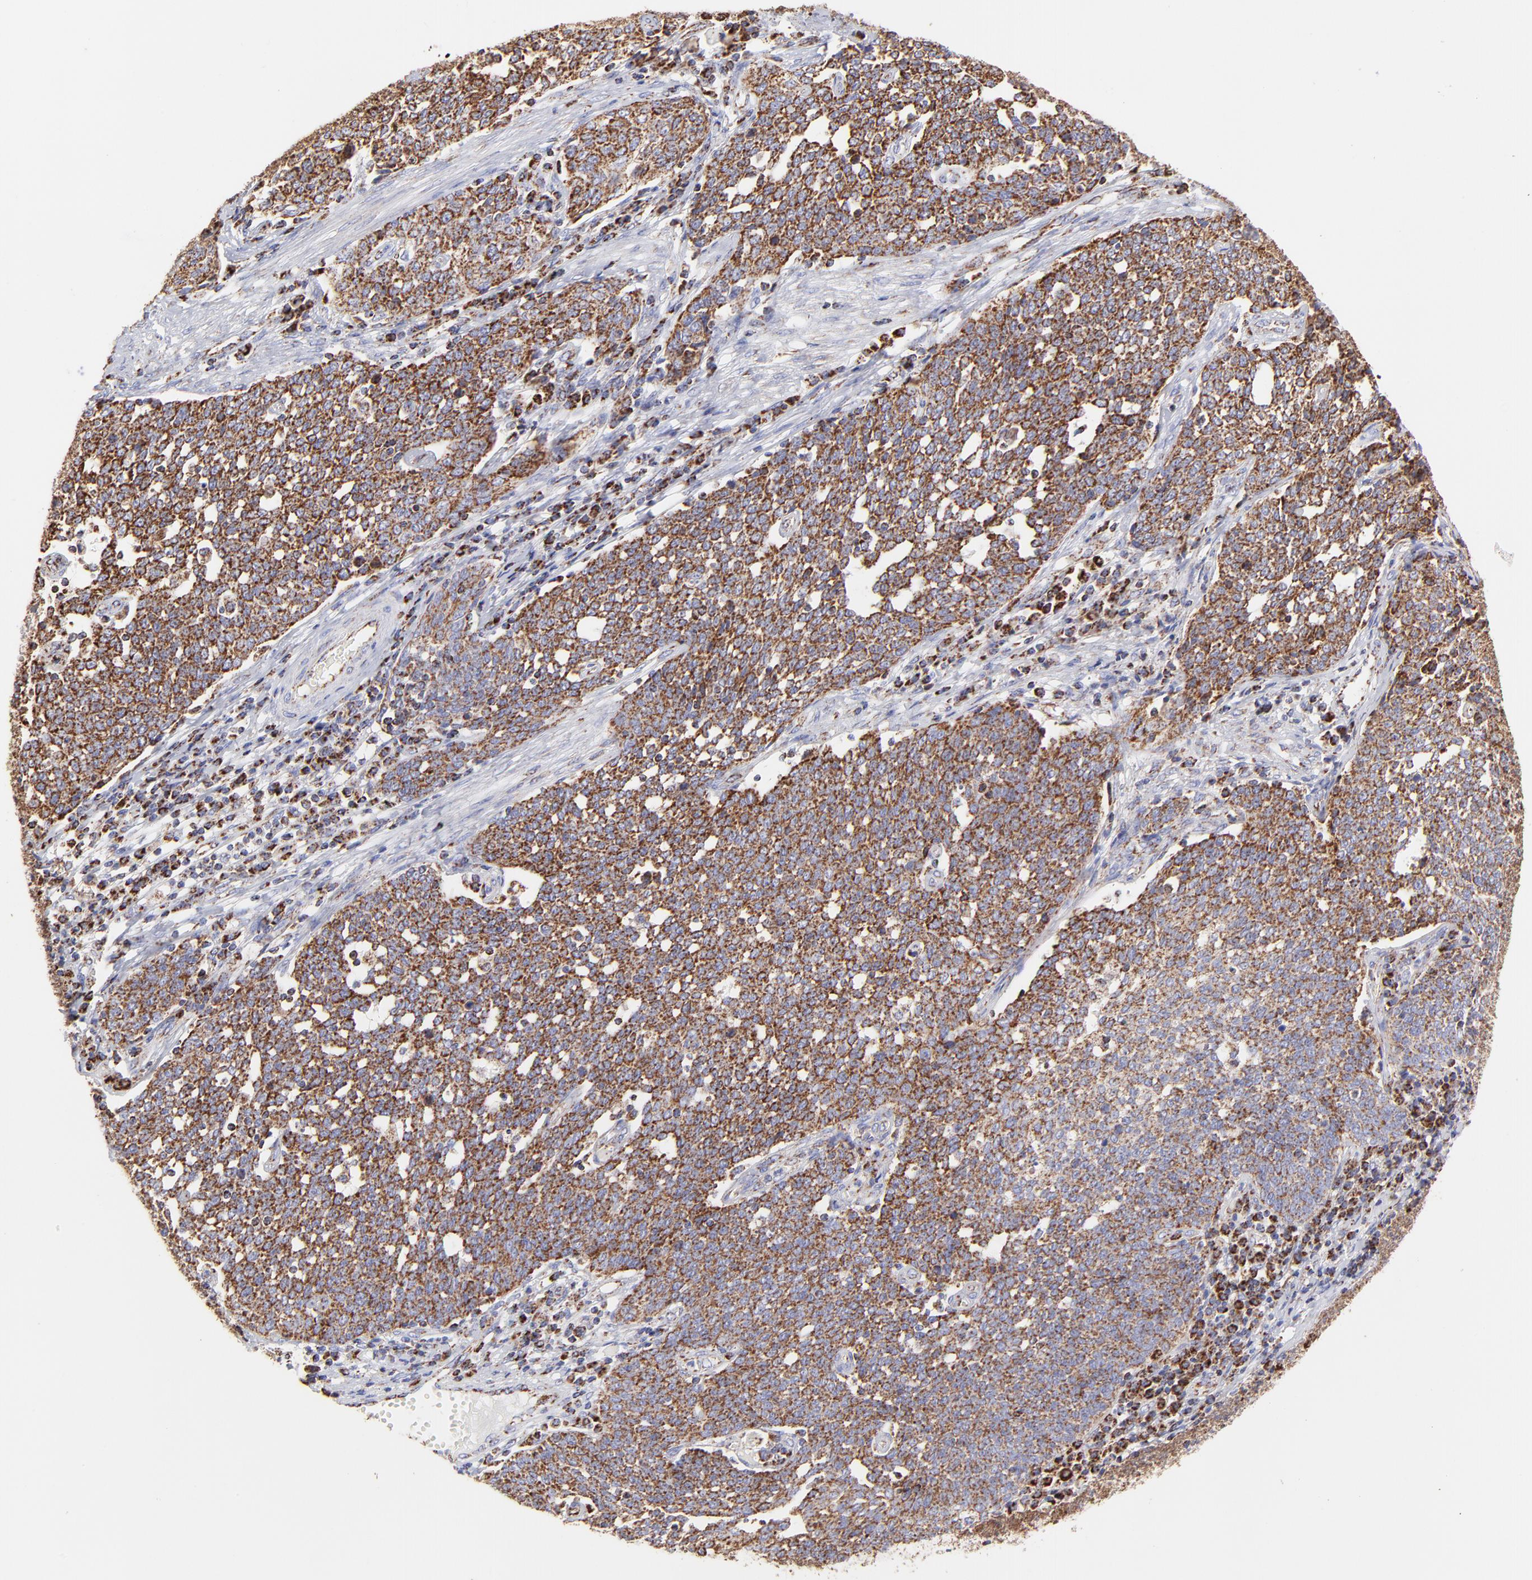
{"staining": {"intensity": "strong", "quantity": ">75%", "location": "cytoplasmic/membranous"}, "tissue": "cervical cancer", "cell_type": "Tumor cells", "image_type": "cancer", "snomed": [{"axis": "morphology", "description": "Squamous cell carcinoma, NOS"}, {"axis": "topography", "description": "Cervix"}], "caption": "A brown stain labels strong cytoplasmic/membranous positivity of a protein in human cervical cancer (squamous cell carcinoma) tumor cells. The staining is performed using DAB (3,3'-diaminobenzidine) brown chromogen to label protein expression. The nuclei are counter-stained blue using hematoxylin.", "gene": "ECH1", "patient": {"sex": "female", "age": 34}}